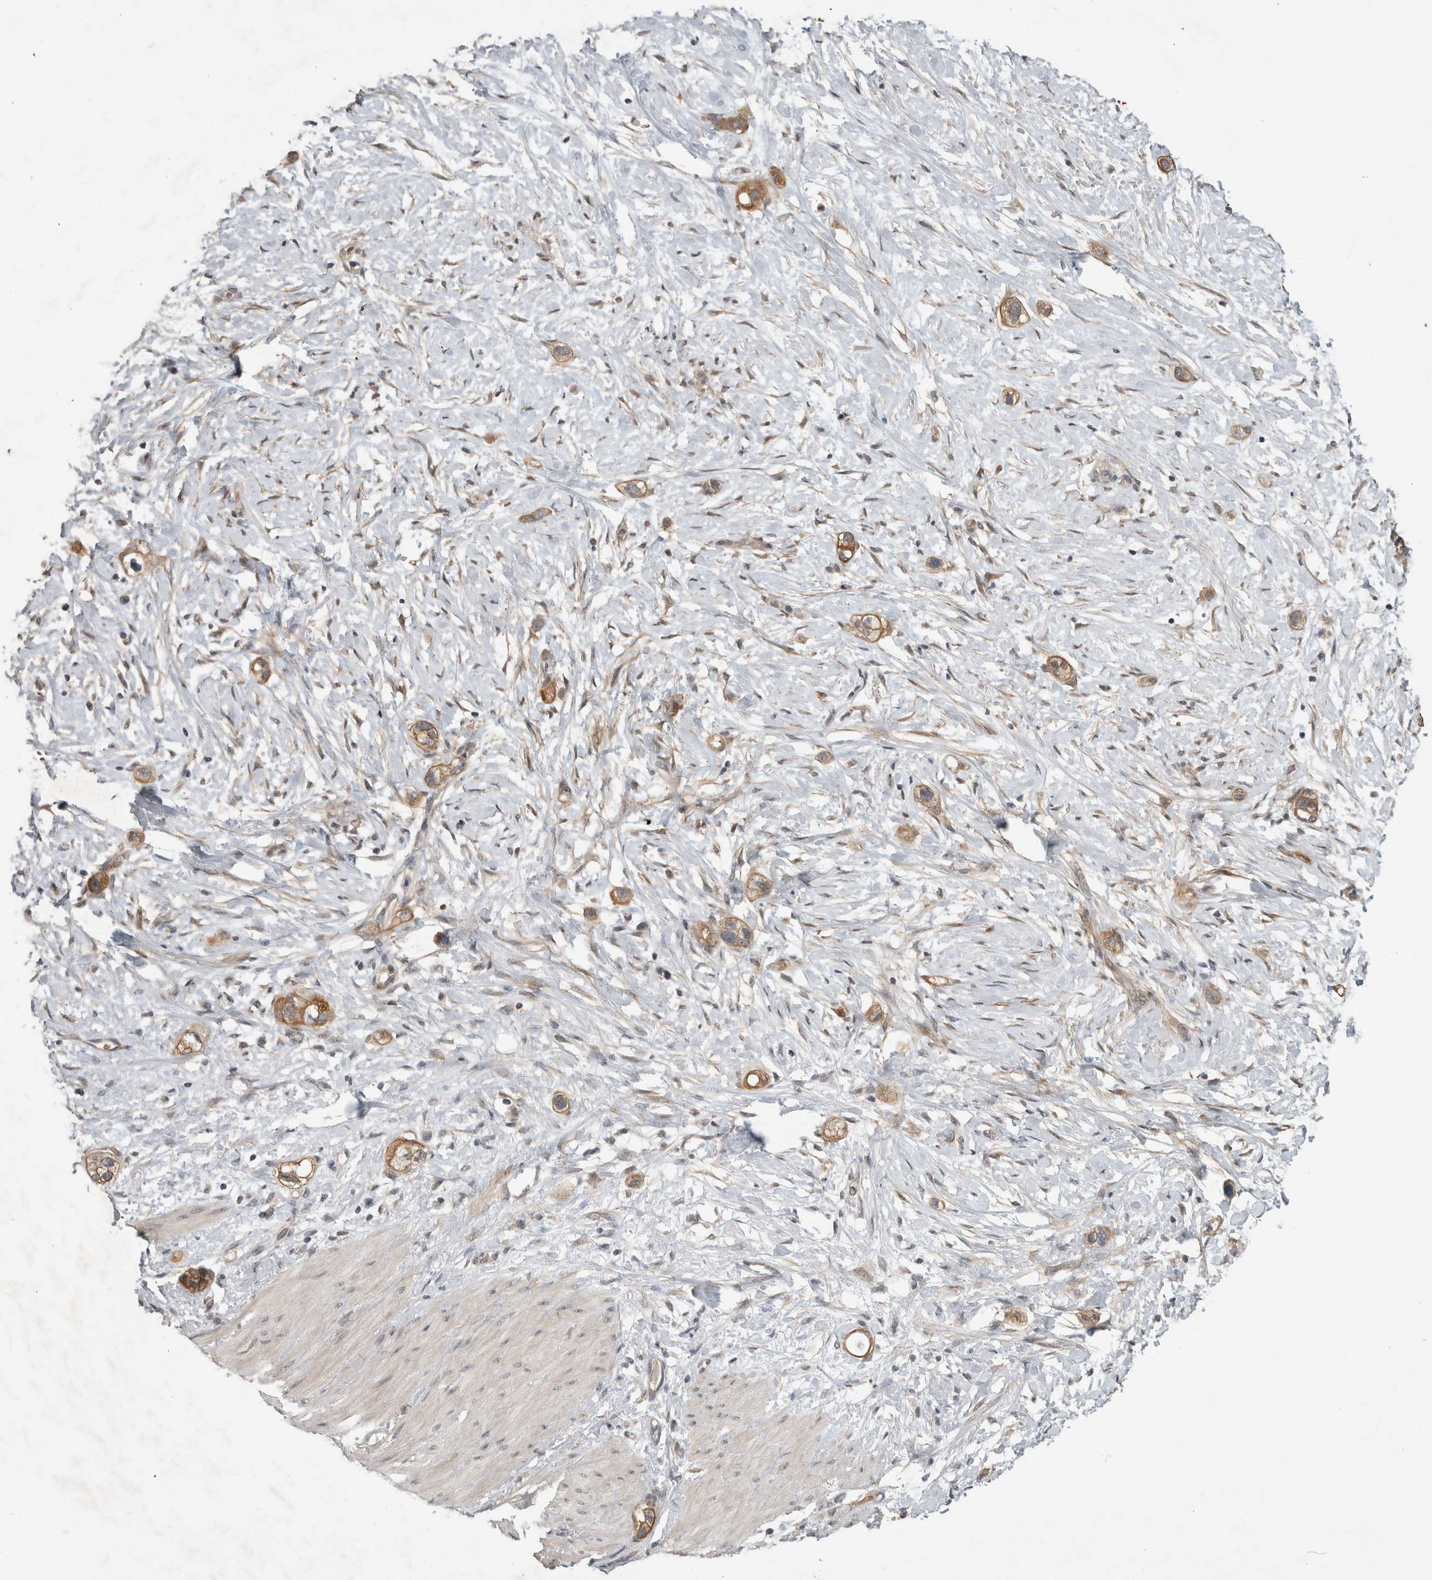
{"staining": {"intensity": "moderate", "quantity": ">75%", "location": "cytoplasmic/membranous"}, "tissue": "stomach cancer", "cell_type": "Tumor cells", "image_type": "cancer", "snomed": [{"axis": "morphology", "description": "Adenocarcinoma, NOS"}, {"axis": "topography", "description": "Stomach"}, {"axis": "topography", "description": "Stomach, lower"}], "caption": "A brown stain shows moderate cytoplasmic/membranous expression of a protein in stomach cancer tumor cells.", "gene": "RHPN1", "patient": {"sex": "female", "age": 48}}